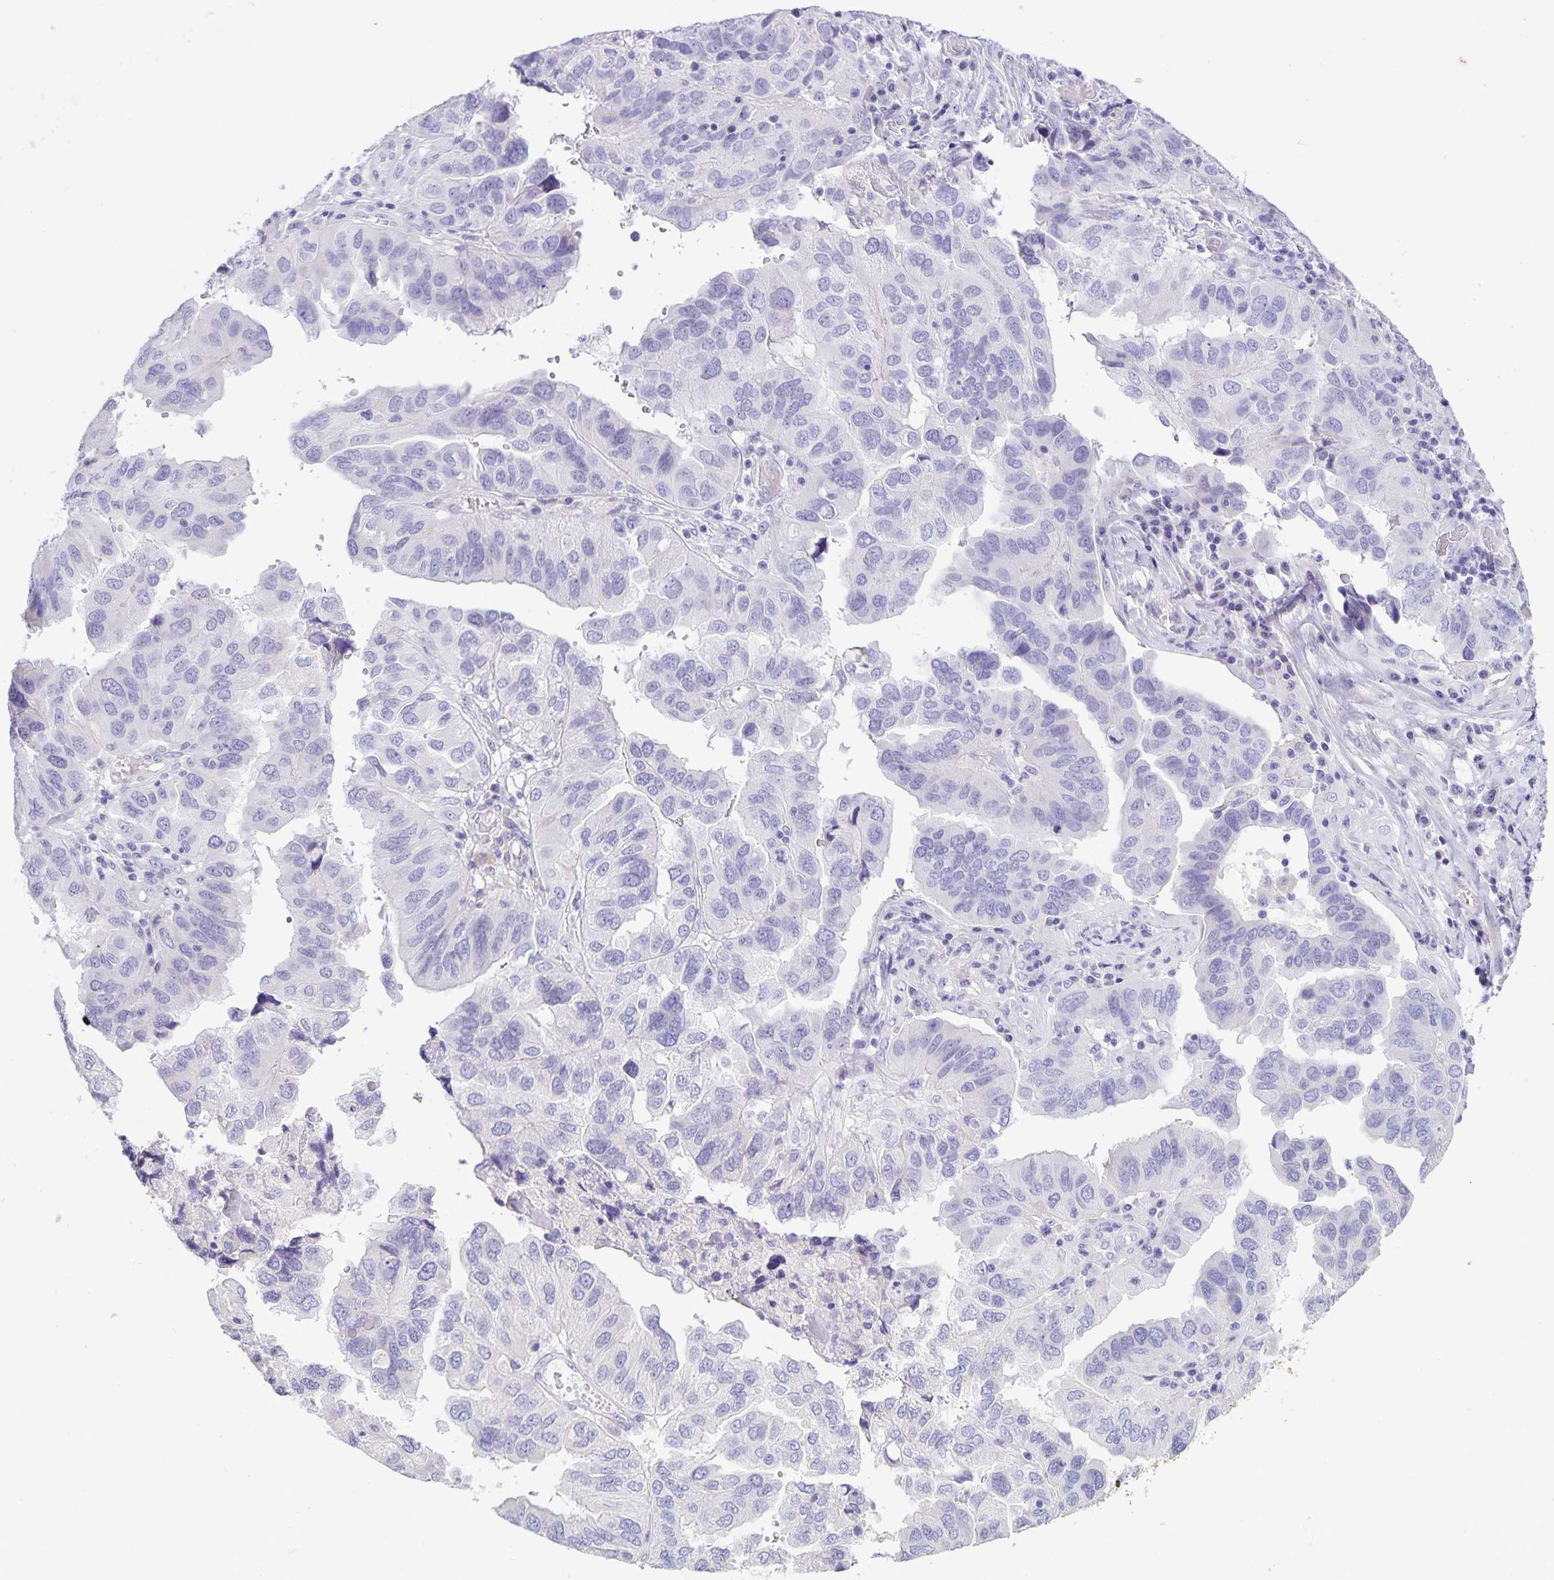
{"staining": {"intensity": "negative", "quantity": "none", "location": "none"}, "tissue": "ovarian cancer", "cell_type": "Tumor cells", "image_type": "cancer", "snomed": [{"axis": "morphology", "description": "Cystadenocarcinoma, serous, NOS"}, {"axis": "topography", "description": "Ovary"}], "caption": "Immunohistochemistry of human ovarian cancer (serous cystadenocarcinoma) reveals no expression in tumor cells. The staining is performed using DAB brown chromogen with nuclei counter-stained in using hematoxylin.", "gene": "IBTK", "patient": {"sex": "female", "age": 79}}